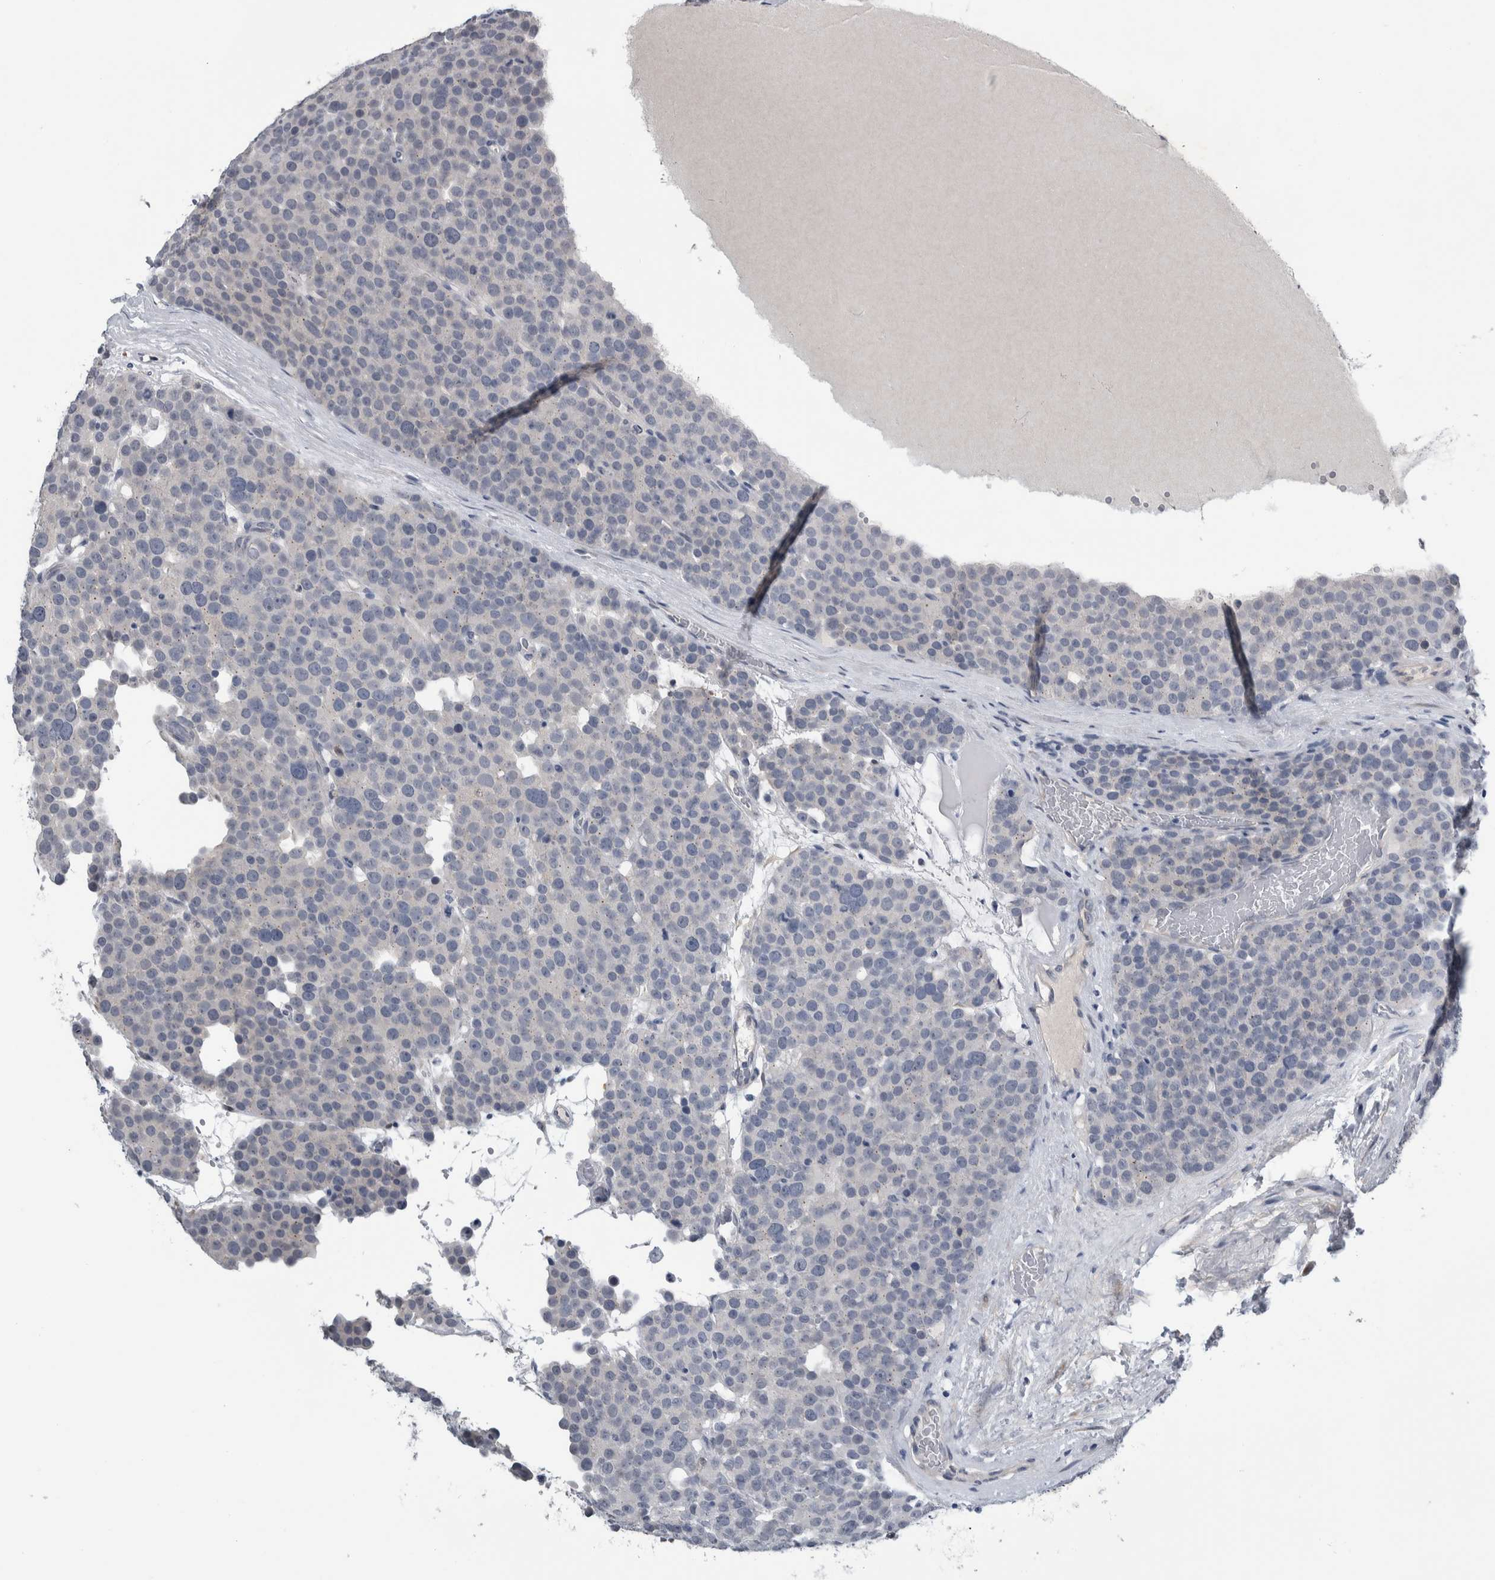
{"staining": {"intensity": "negative", "quantity": "none", "location": "none"}, "tissue": "testis cancer", "cell_type": "Tumor cells", "image_type": "cancer", "snomed": [{"axis": "morphology", "description": "Seminoma, NOS"}, {"axis": "topography", "description": "Testis"}], "caption": "This is an immunohistochemistry (IHC) image of seminoma (testis). There is no staining in tumor cells.", "gene": "COL14A1", "patient": {"sex": "male", "age": 71}}